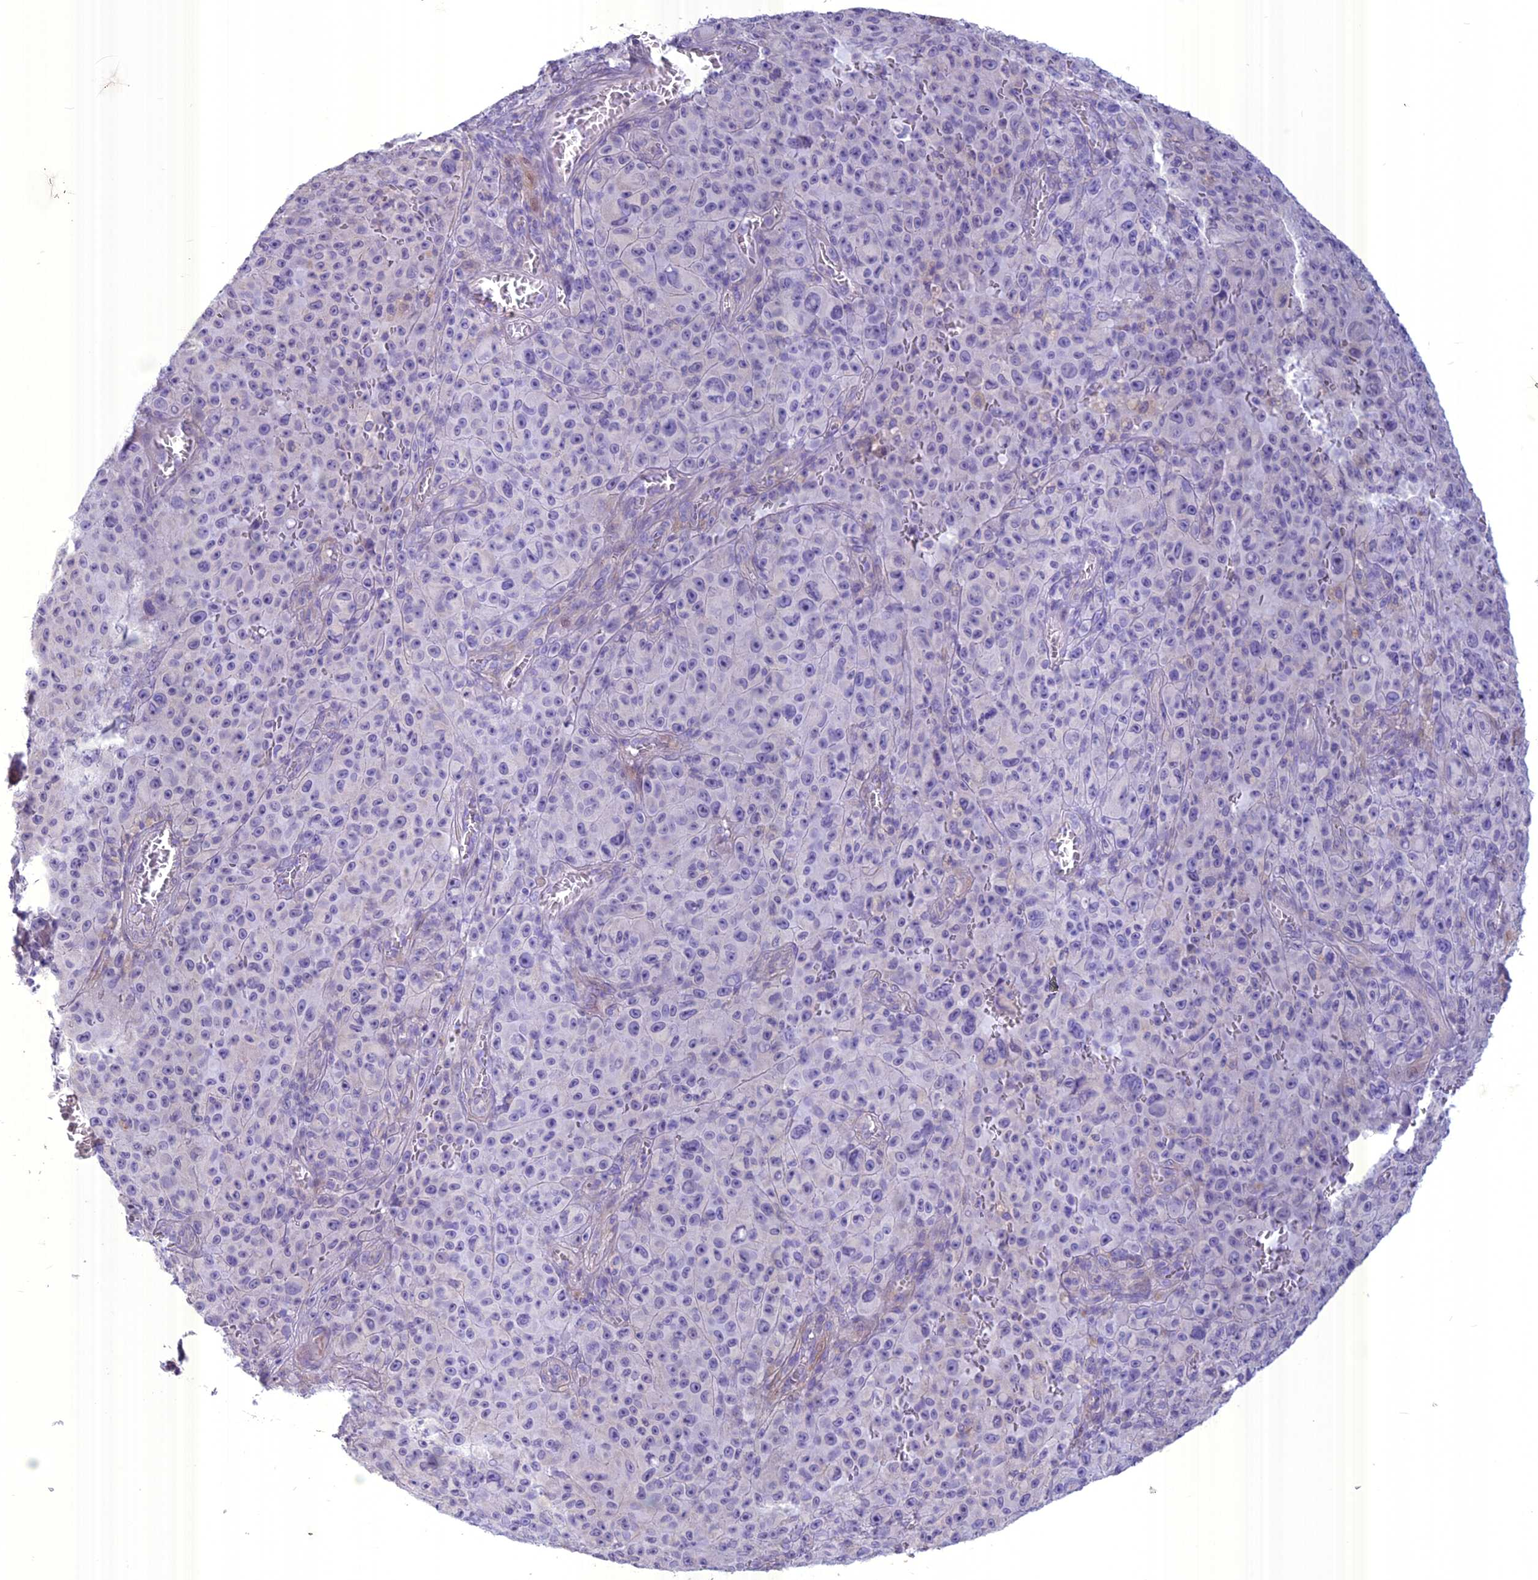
{"staining": {"intensity": "negative", "quantity": "none", "location": "none"}, "tissue": "melanoma", "cell_type": "Tumor cells", "image_type": "cancer", "snomed": [{"axis": "morphology", "description": "Malignant melanoma, NOS"}, {"axis": "topography", "description": "Skin"}], "caption": "This is an IHC micrograph of malignant melanoma. There is no positivity in tumor cells.", "gene": "SPHKAP", "patient": {"sex": "female", "age": 82}}